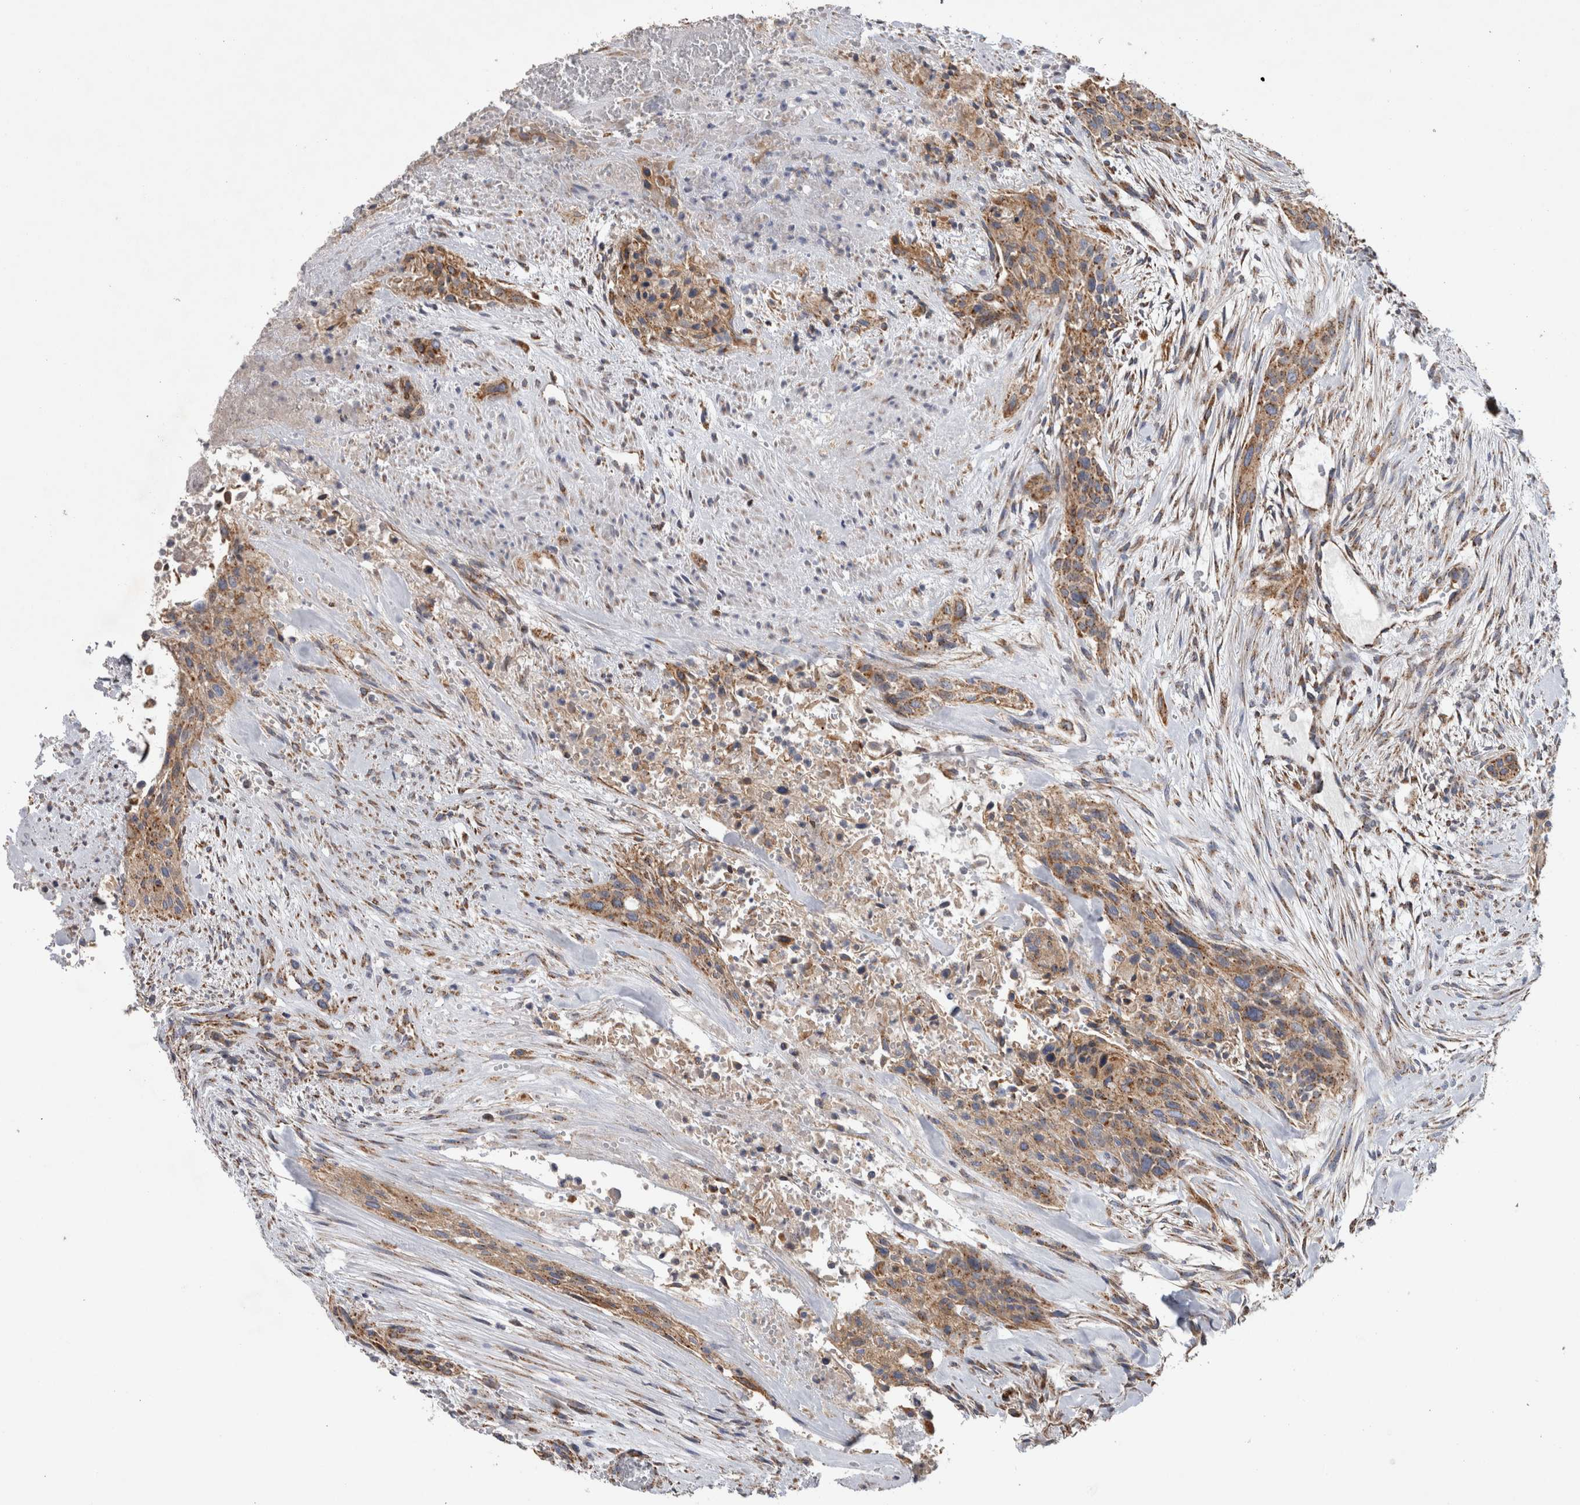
{"staining": {"intensity": "moderate", "quantity": ">75%", "location": "cytoplasmic/membranous"}, "tissue": "urothelial cancer", "cell_type": "Tumor cells", "image_type": "cancer", "snomed": [{"axis": "morphology", "description": "Urothelial carcinoma, High grade"}, {"axis": "topography", "description": "Urinary bladder"}], "caption": "An immunohistochemistry (IHC) histopathology image of neoplastic tissue is shown. Protein staining in brown shows moderate cytoplasmic/membranous positivity in high-grade urothelial carcinoma within tumor cells.", "gene": "IARS2", "patient": {"sex": "male", "age": 35}}